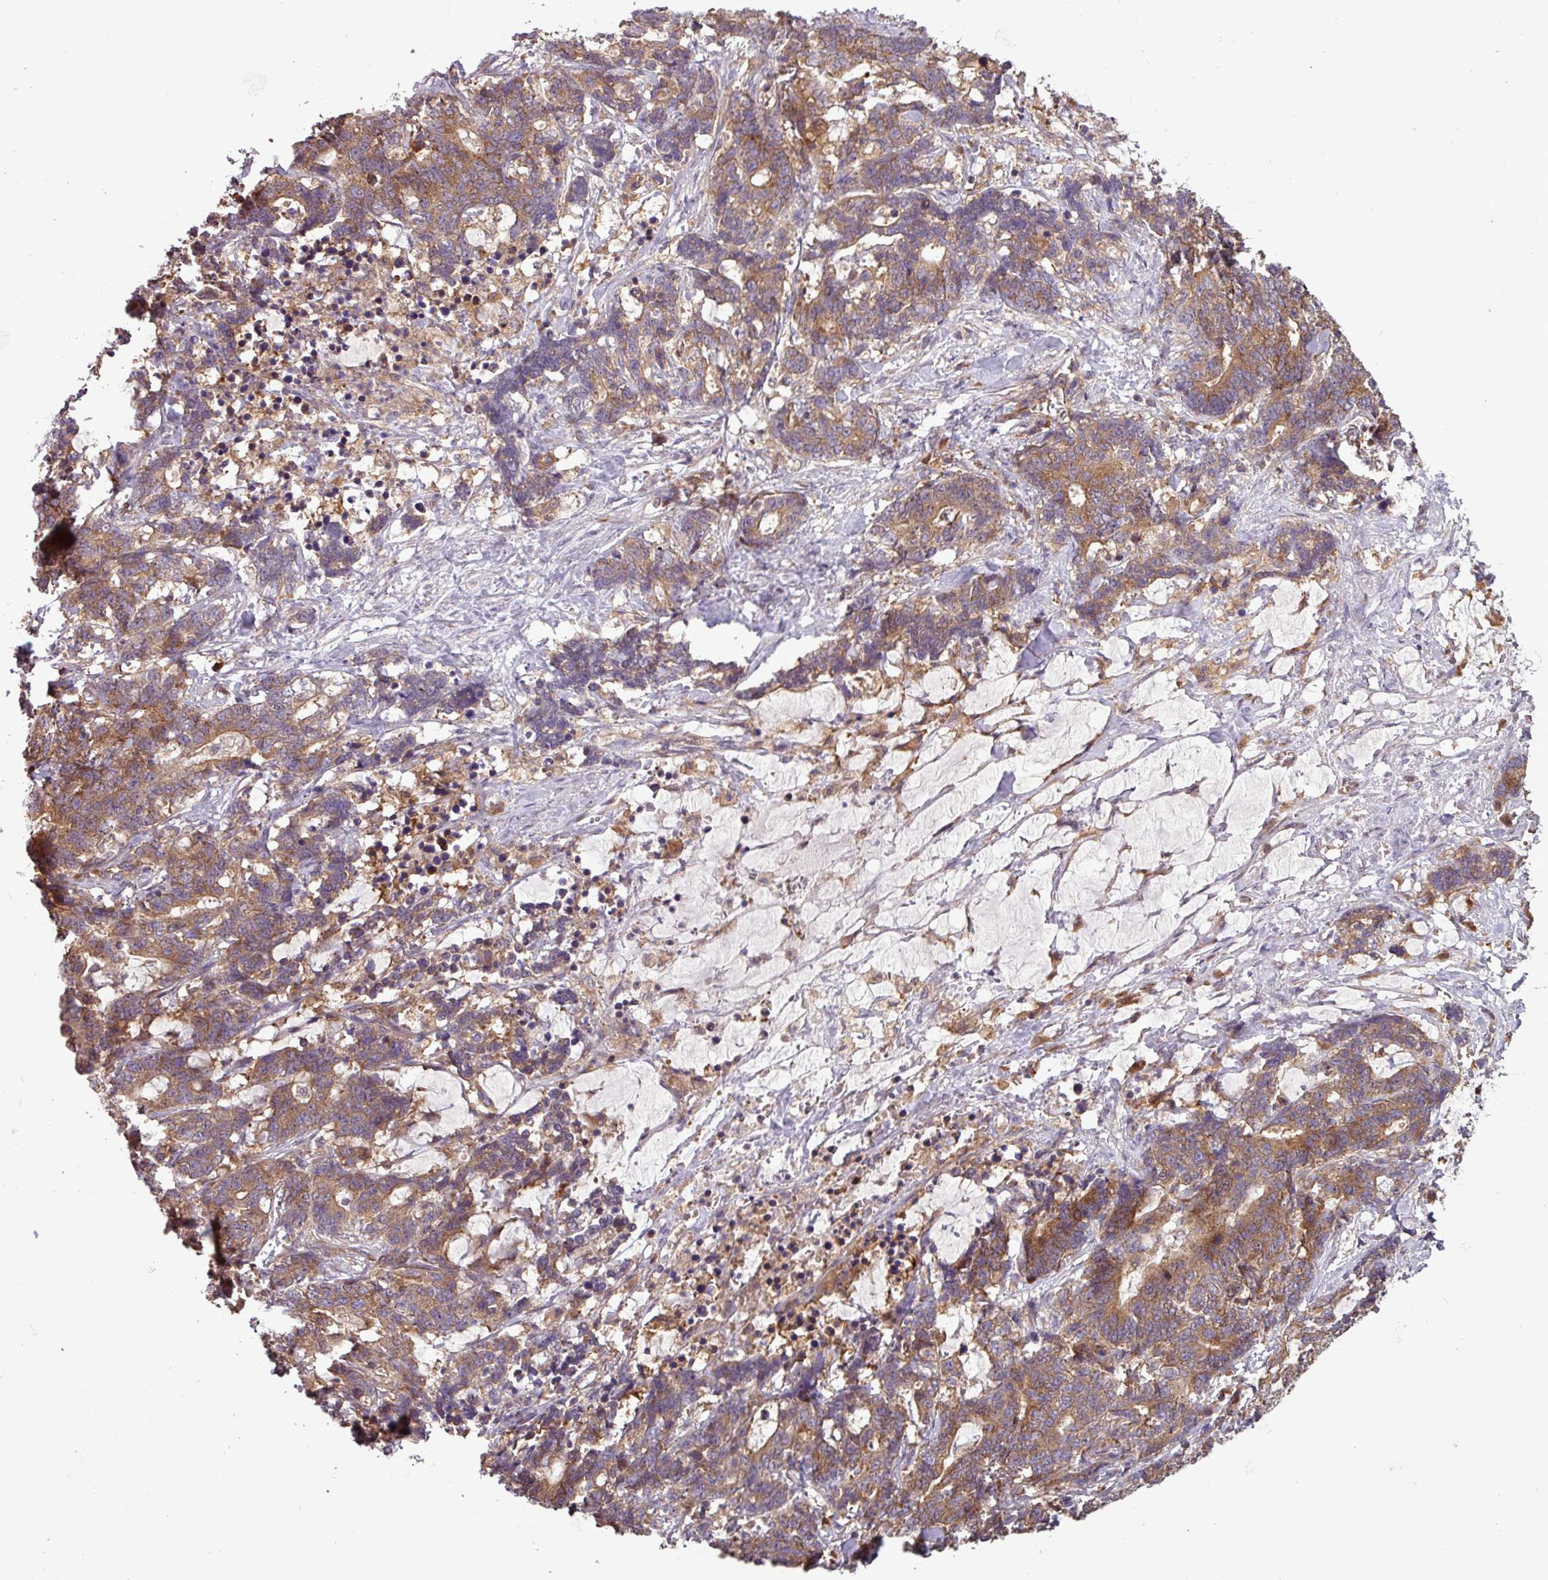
{"staining": {"intensity": "moderate", "quantity": ">75%", "location": "cytoplasmic/membranous"}, "tissue": "stomach cancer", "cell_type": "Tumor cells", "image_type": "cancer", "snomed": [{"axis": "morphology", "description": "Normal tissue, NOS"}, {"axis": "morphology", "description": "Adenocarcinoma, NOS"}, {"axis": "topography", "description": "Stomach"}], "caption": "Protein expression analysis of stomach adenocarcinoma exhibits moderate cytoplasmic/membranous staining in about >75% of tumor cells.", "gene": "SIRPB2", "patient": {"sex": "female", "age": 64}}